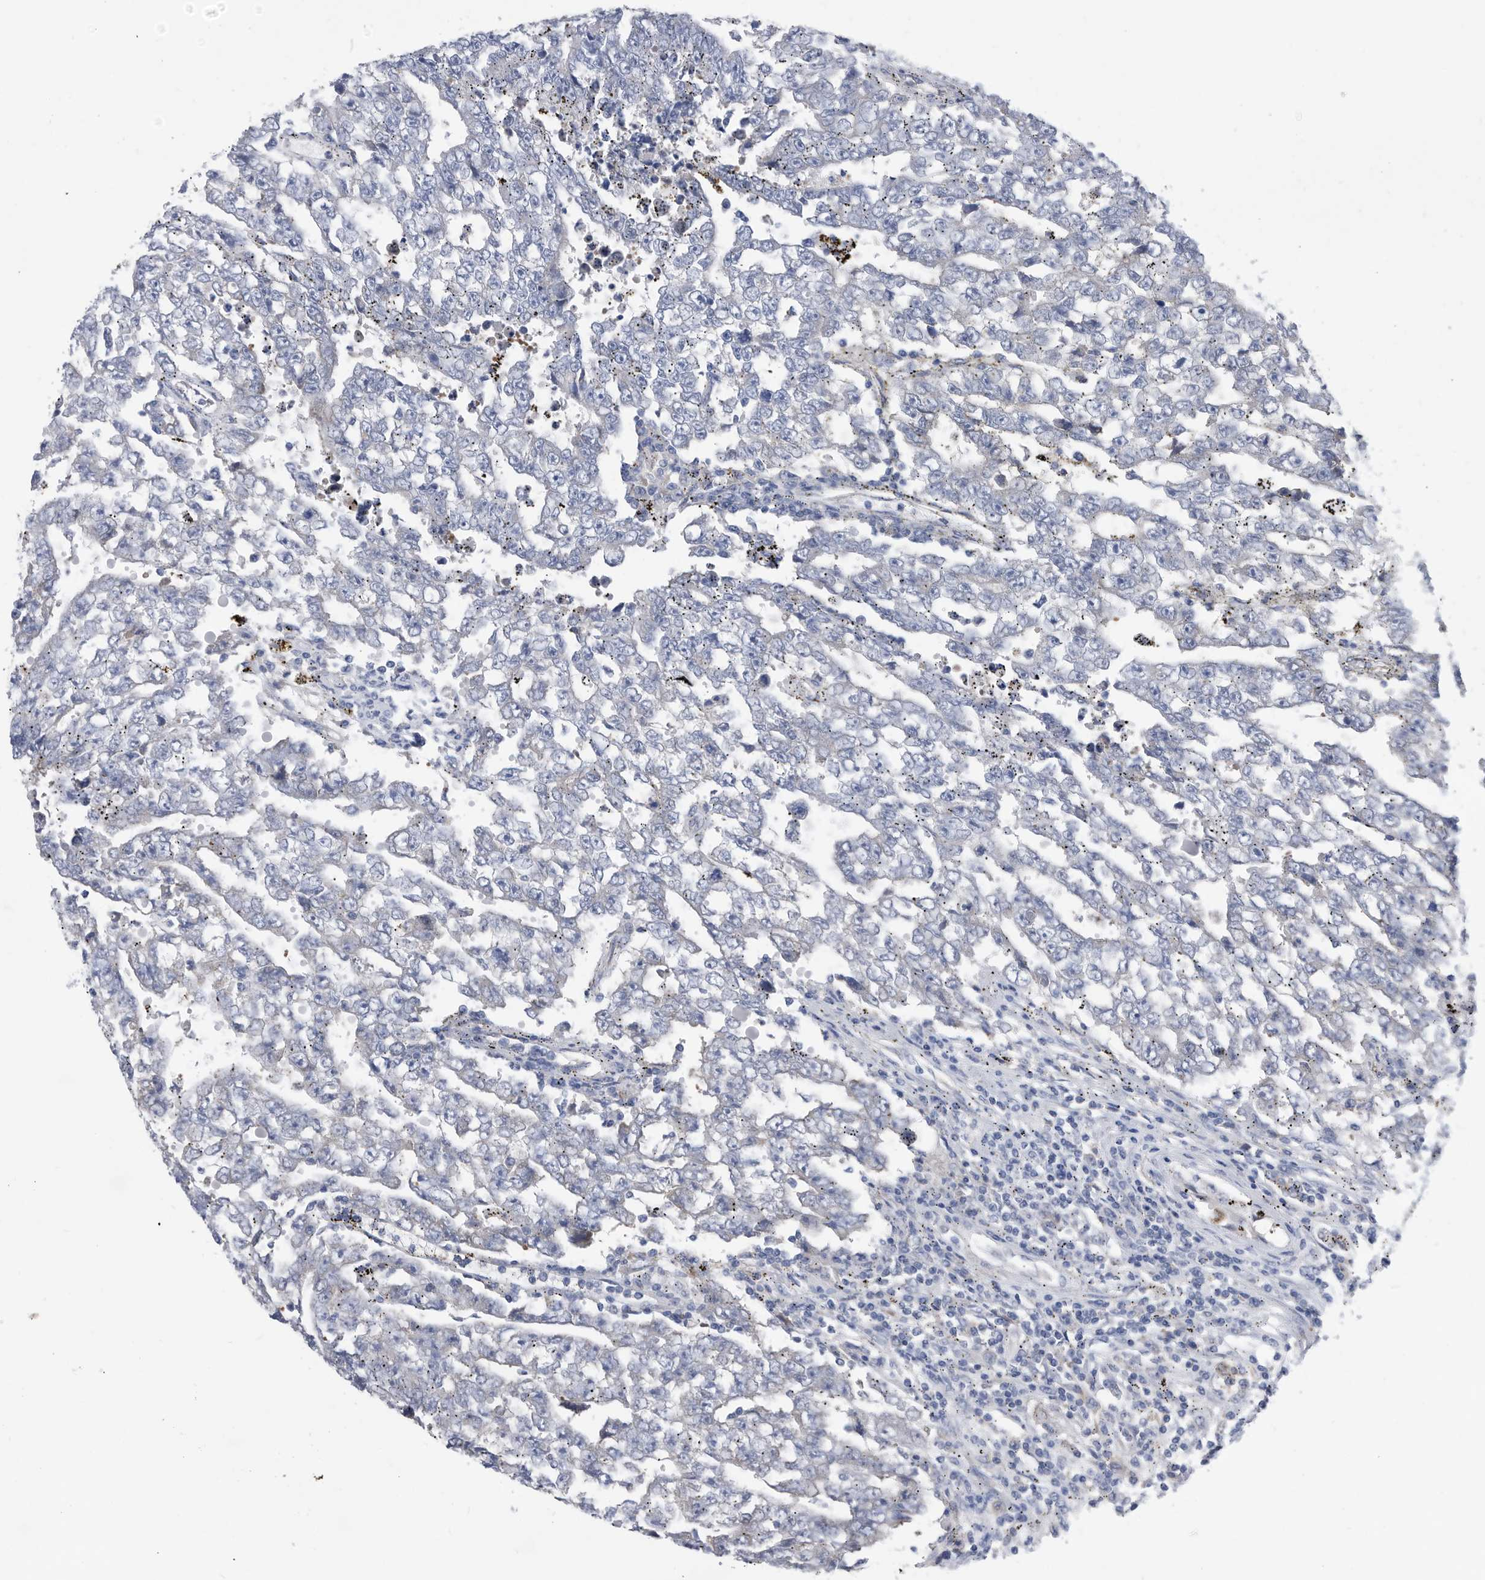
{"staining": {"intensity": "negative", "quantity": "none", "location": "none"}, "tissue": "testis cancer", "cell_type": "Tumor cells", "image_type": "cancer", "snomed": [{"axis": "morphology", "description": "Carcinoma, Embryonal, NOS"}, {"axis": "topography", "description": "Testis"}], "caption": "The micrograph reveals no staining of tumor cells in embryonal carcinoma (testis).", "gene": "CCT4", "patient": {"sex": "male", "age": 25}}